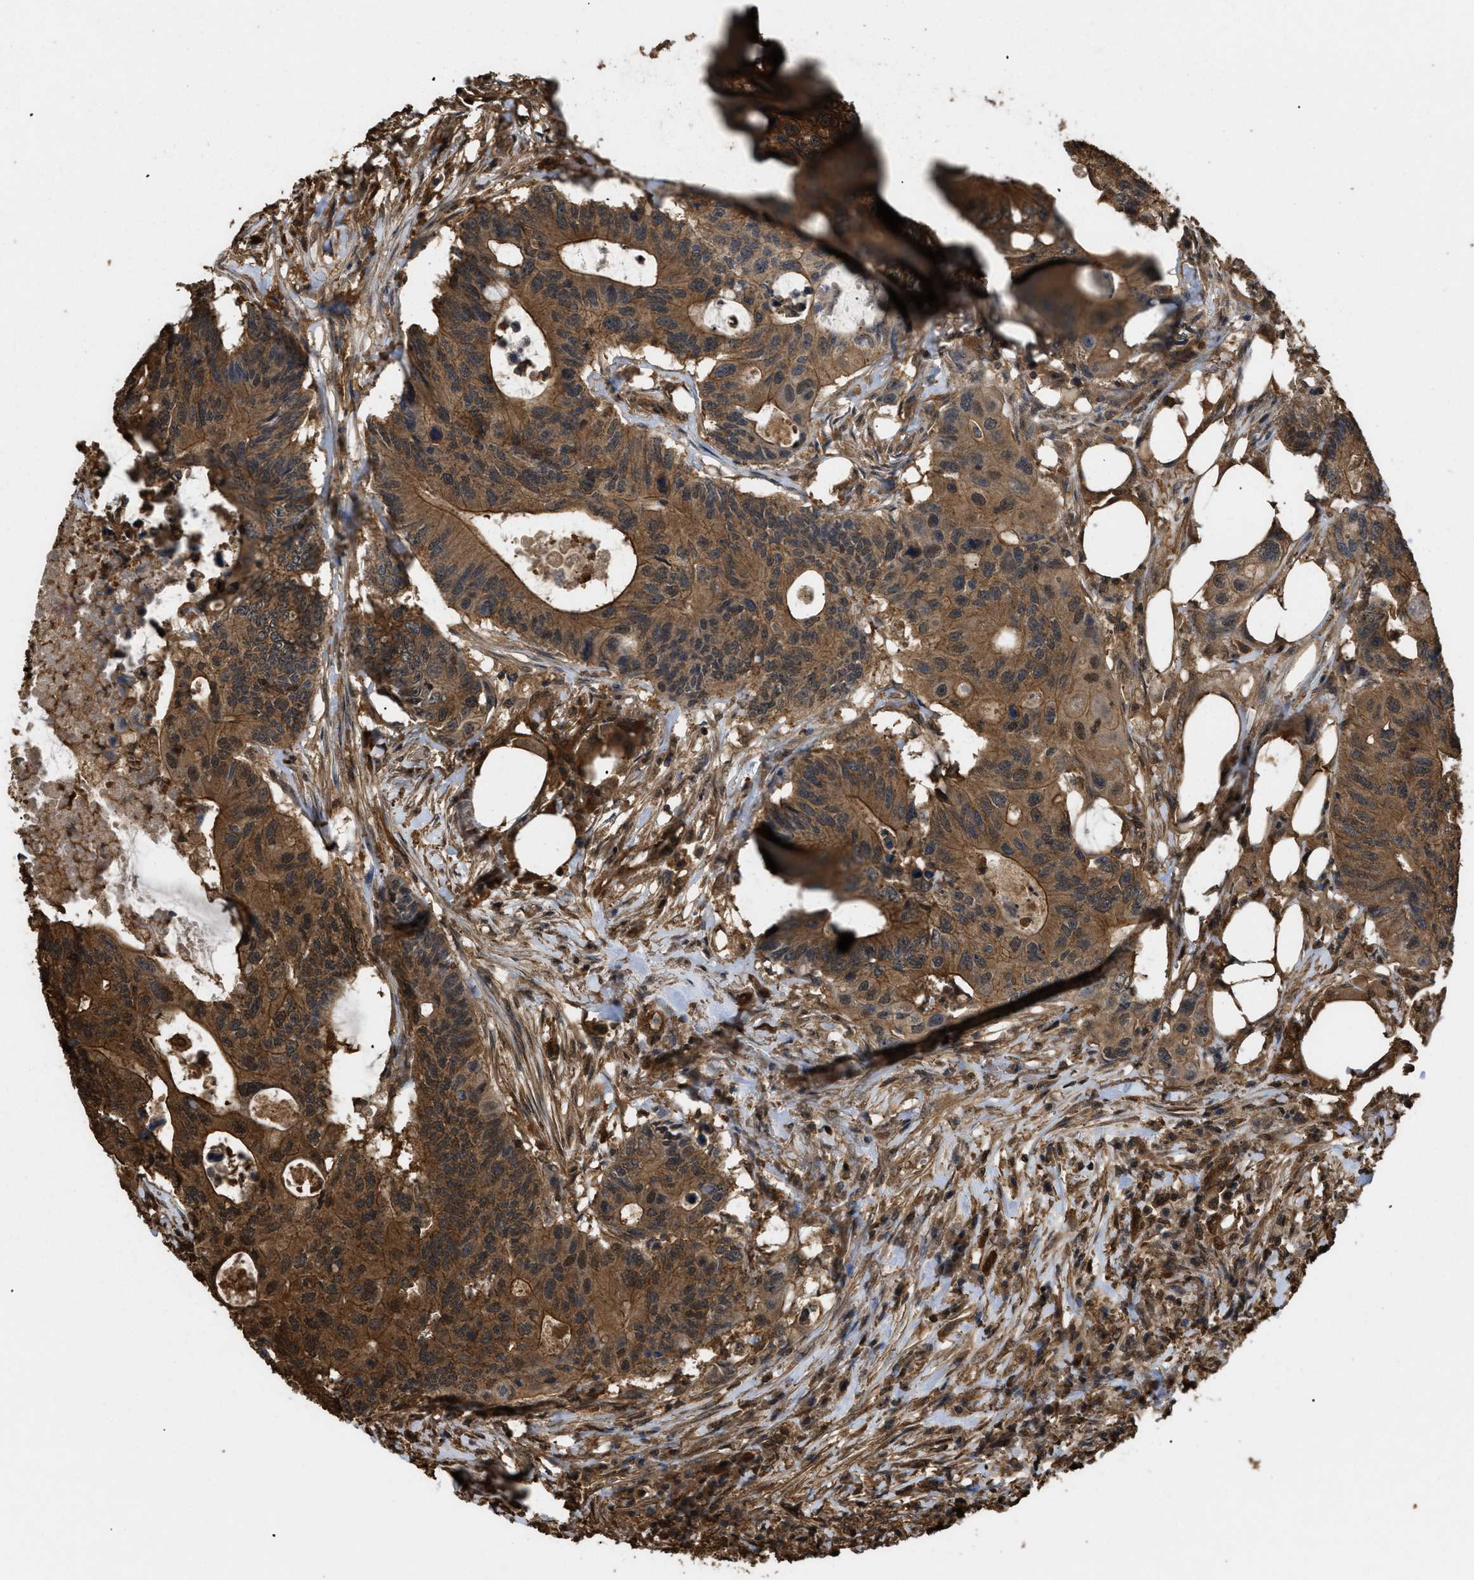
{"staining": {"intensity": "moderate", "quantity": ">75%", "location": "cytoplasmic/membranous"}, "tissue": "colorectal cancer", "cell_type": "Tumor cells", "image_type": "cancer", "snomed": [{"axis": "morphology", "description": "Adenocarcinoma, NOS"}, {"axis": "topography", "description": "Colon"}], "caption": "IHC (DAB (3,3'-diaminobenzidine)) staining of human colorectal cancer exhibits moderate cytoplasmic/membranous protein staining in about >75% of tumor cells.", "gene": "CALM1", "patient": {"sex": "male", "age": 71}}